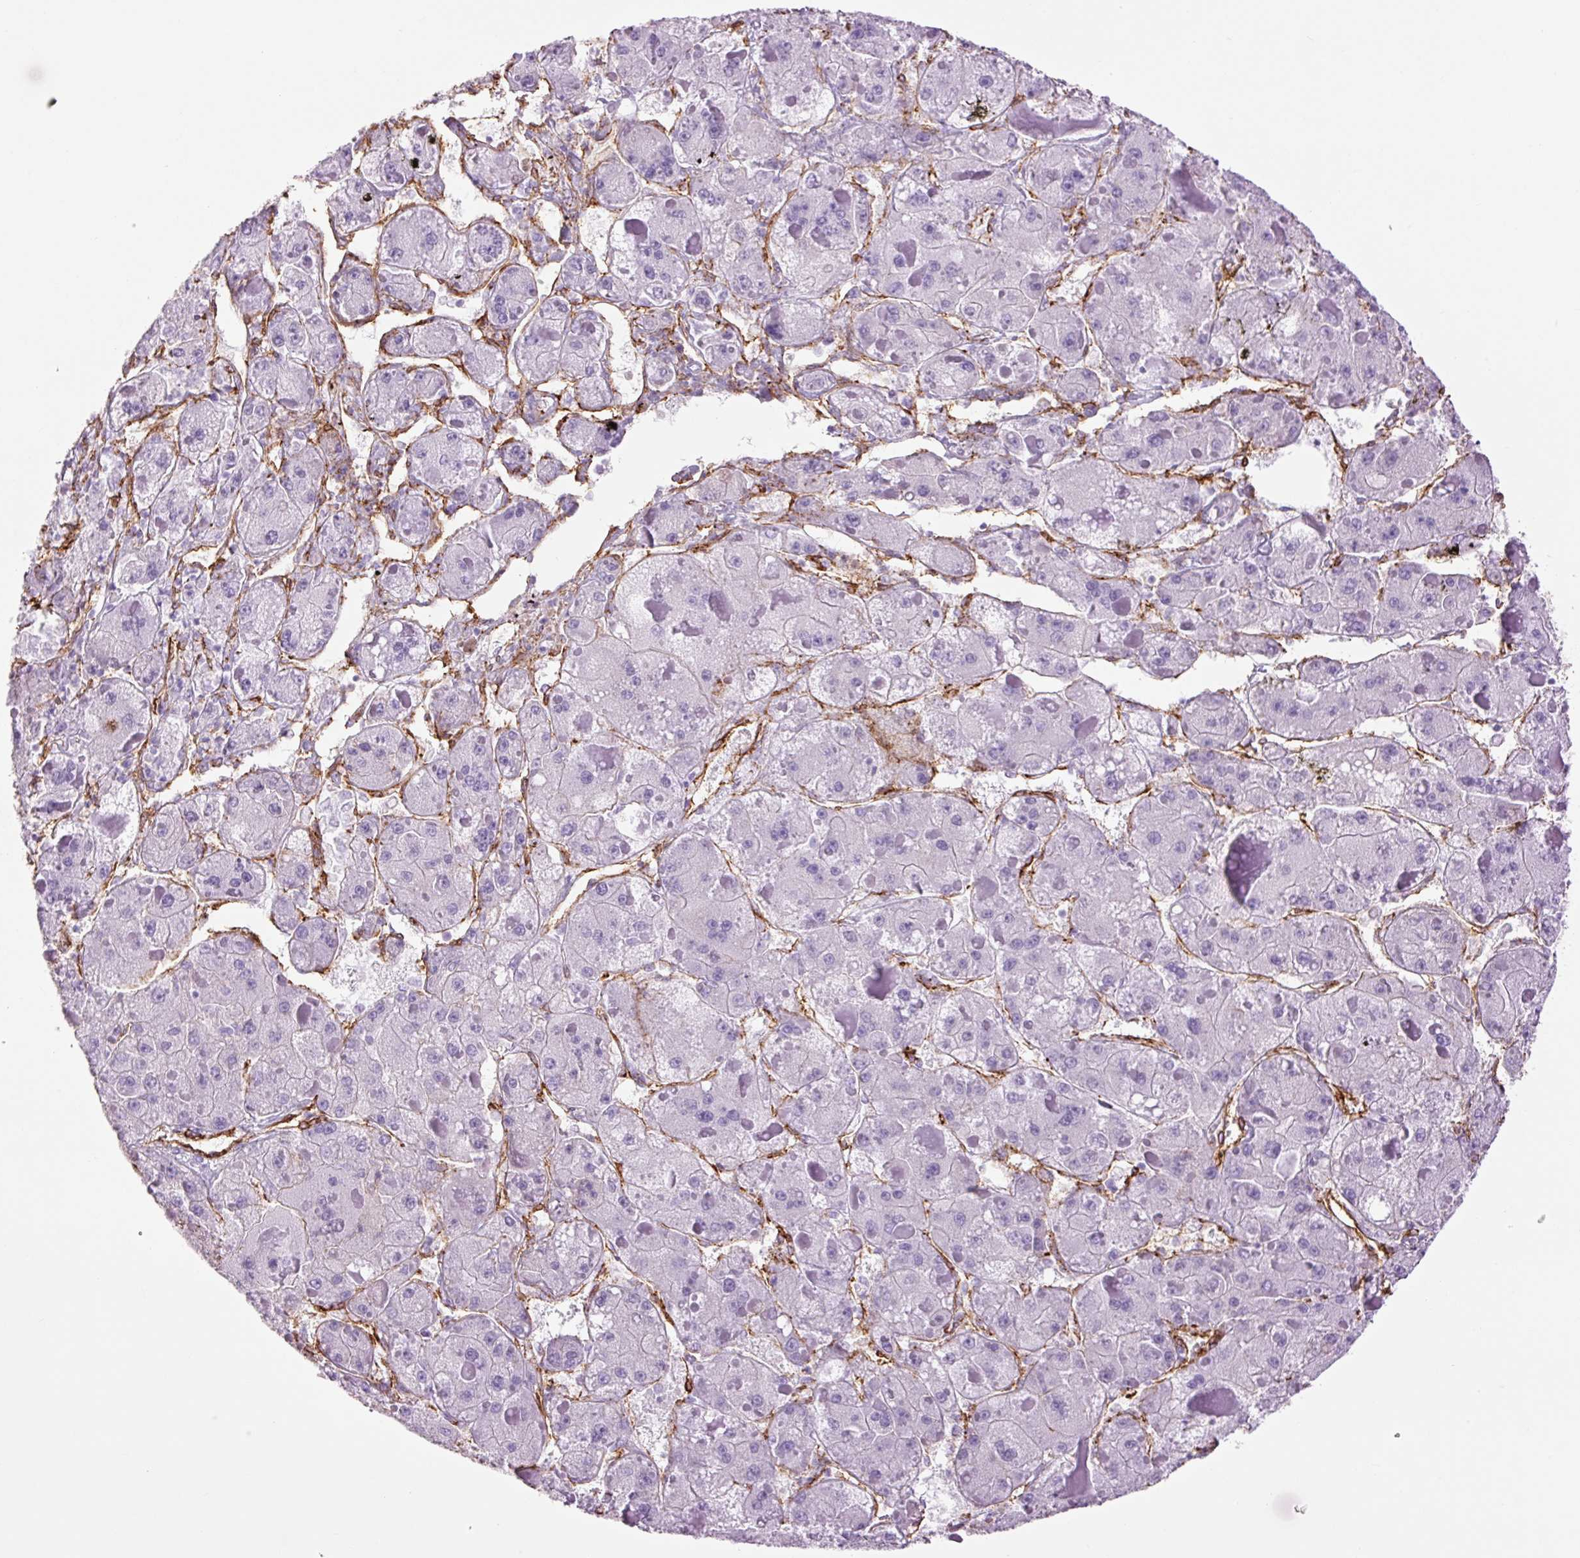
{"staining": {"intensity": "negative", "quantity": "none", "location": "none"}, "tissue": "liver cancer", "cell_type": "Tumor cells", "image_type": "cancer", "snomed": [{"axis": "morphology", "description": "Carcinoma, Hepatocellular, NOS"}, {"axis": "topography", "description": "Liver"}], "caption": "There is no significant staining in tumor cells of liver cancer (hepatocellular carcinoma).", "gene": "CAV1", "patient": {"sex": "female", "age": 73}}